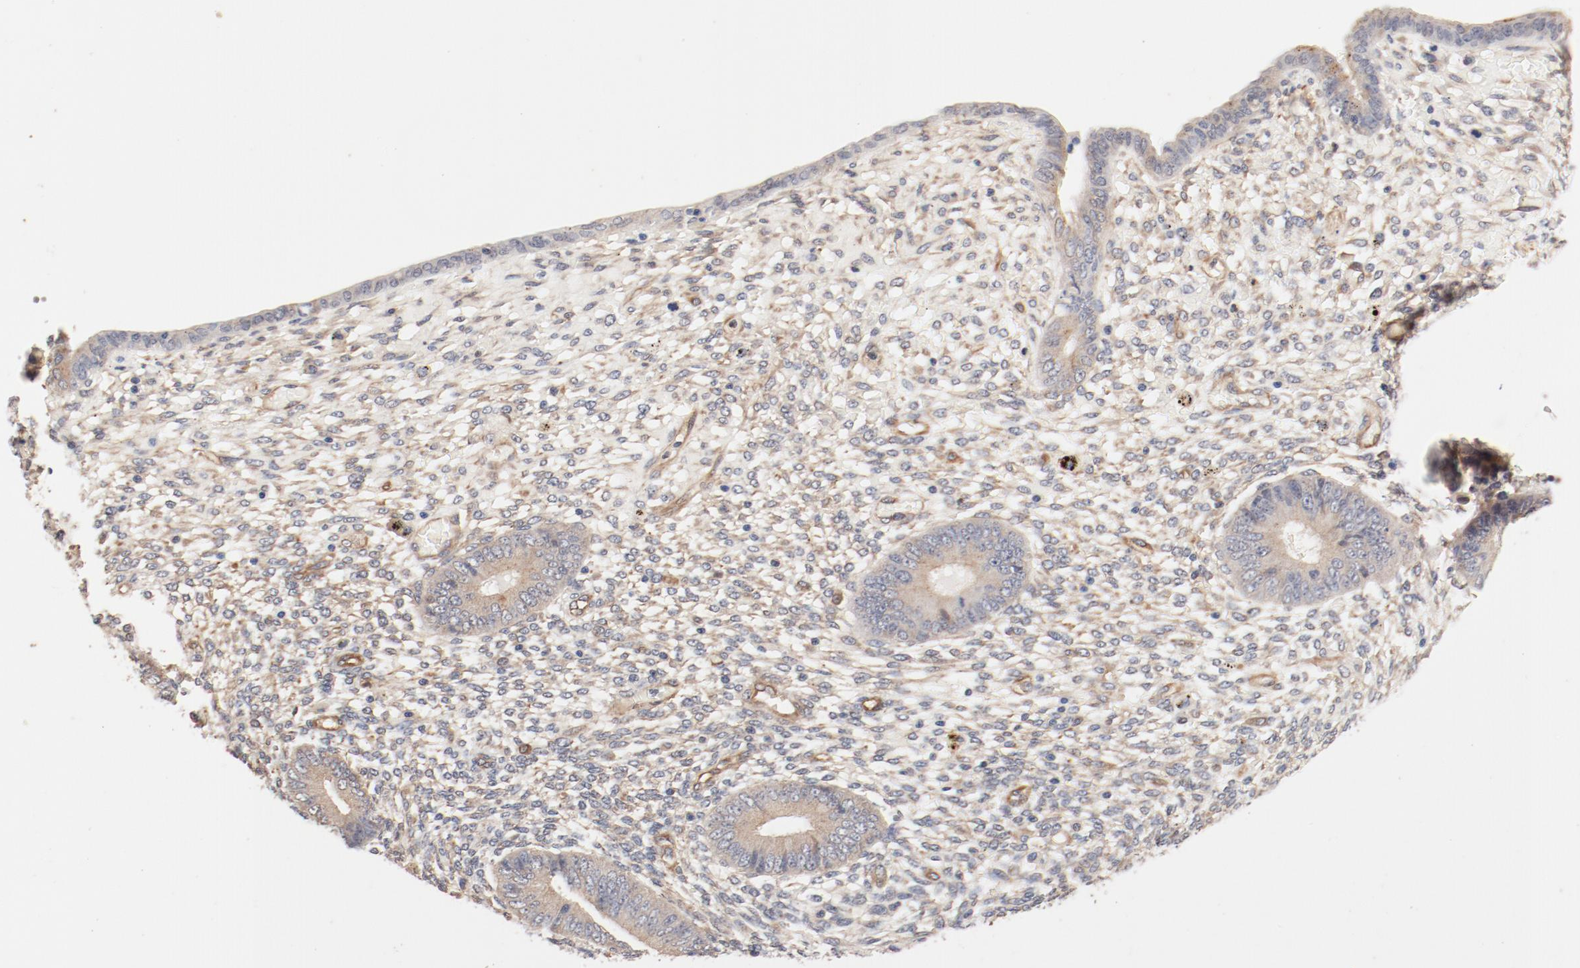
{"staining": {"intensity": "weak", "quantity": "<25%", "location": "cytoplasmic/membranous"}, "tissue": "endometrium", "cell_type": "Cells in endometrial stroma", "image_type": "normal", "snomed": [{"axis": "morphology", "description": "Normal tissue, NOS"}, {"axis": "topography", "description": "Endometrium"}], "caption": "High magnification brightfield microscopy of unremarkable endometrium stained with DAB (brown) and counterstained with hematoxylin (blue): cells in endometrial stroma show no significant expression.", "gene": "UBE2J1", "patient": {"sex": "female", "age": 42}}